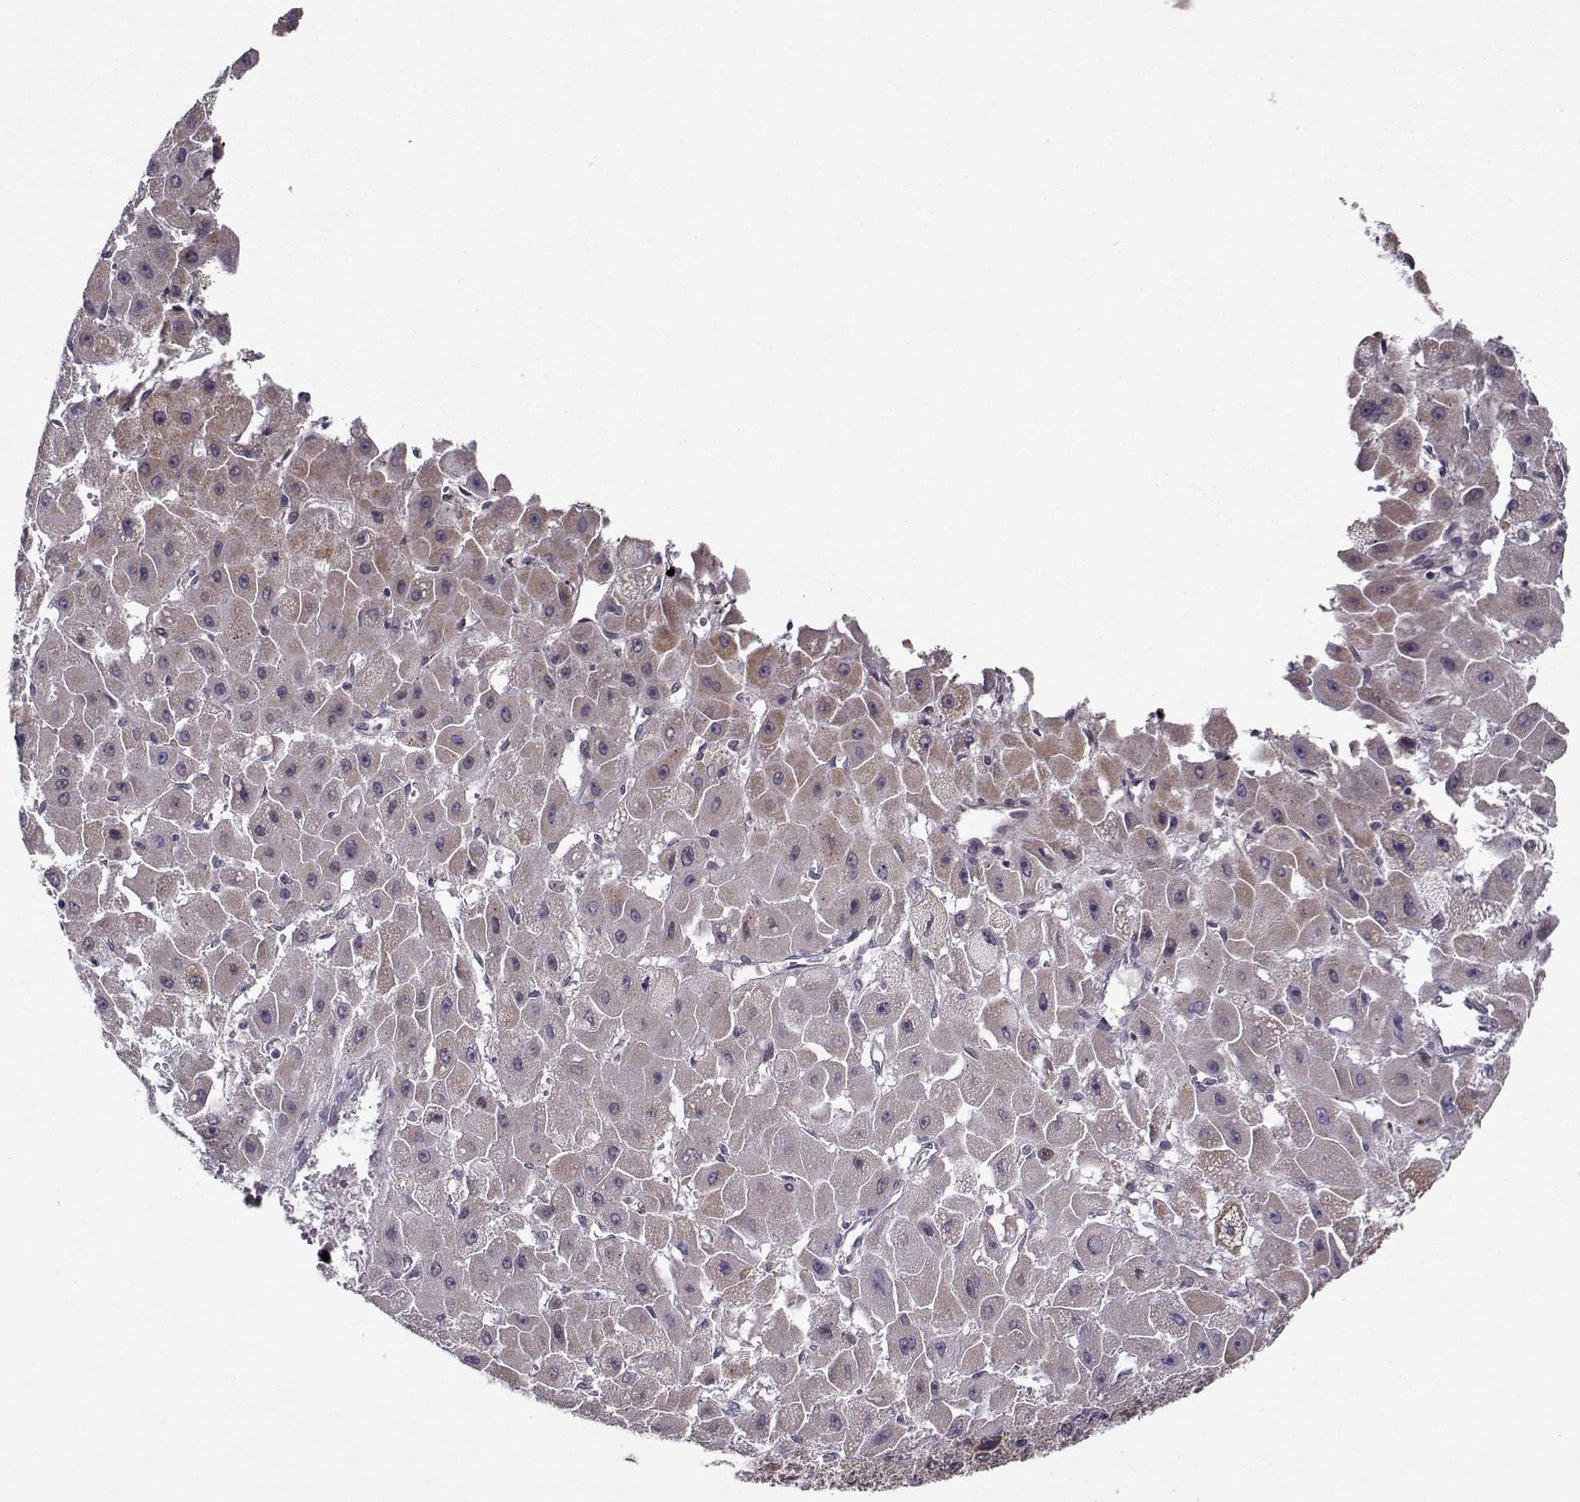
{"staining": {"intensity": "moderate", "quantity": ">75%", "location": "cytoplasmic/membranous"}, "tissue": "liver cancer", "cell_type": "Tumor cells", "image_type": "cancer", "snomed": [{"axis": "morphology", "description": "Carcinoma, Hepatocellular, NOS"}, {"axis": "topography", "description": "Liver"}], "caption": "The micrograph displays staining of hepatocellular carcinoma (liver), revealing moderate cytoplasmic/membranous protein staining (brown color) within tumor cells.", "gene": "NECAB3", "patient": {"sex": "female", "age": 25}}